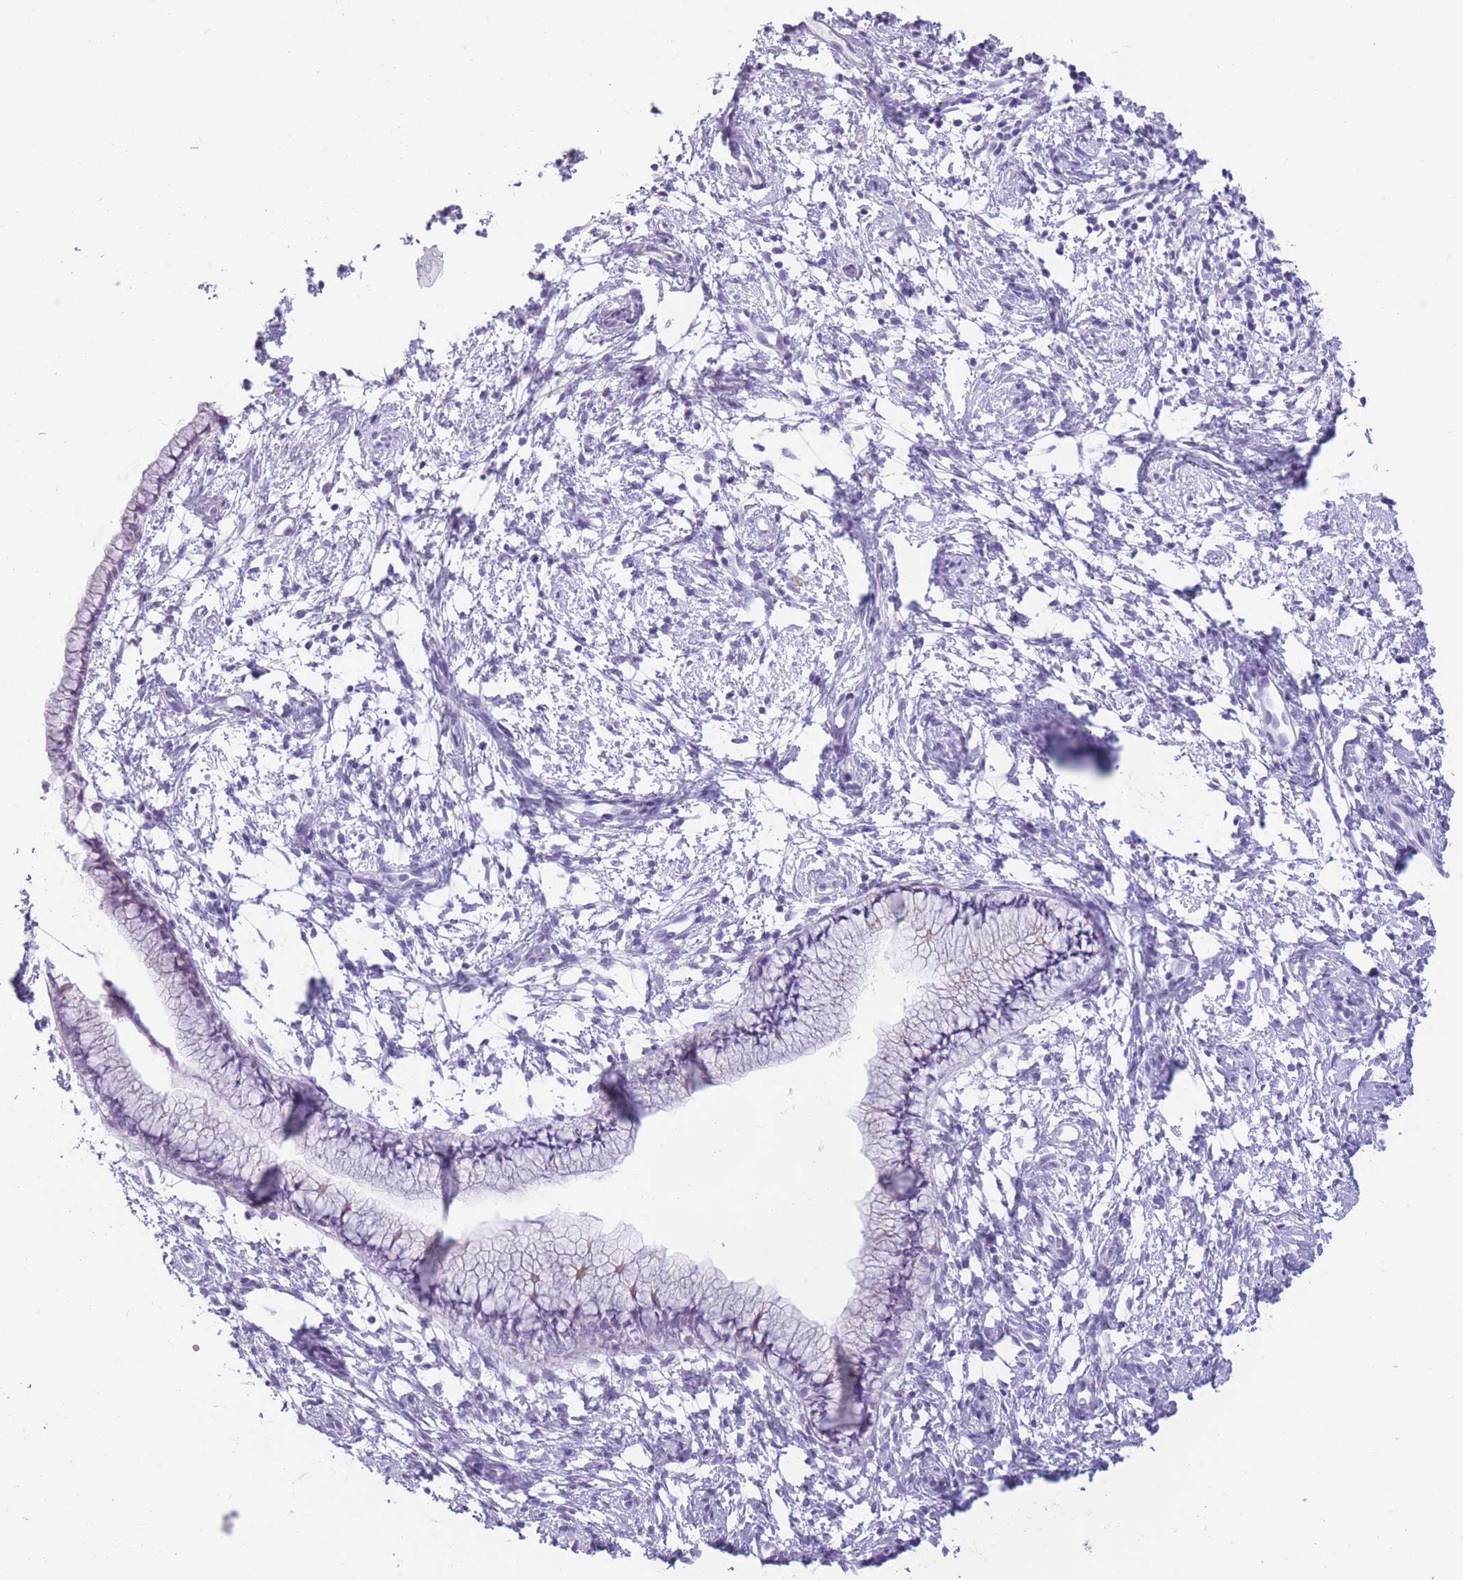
{"staining": {"intensity": "negative", "quantity": "none", "location": "none"}, "tissue": "cervix", "cell_type": "Glandular cells", "image_type": "normal", "snomed": [{"axis": "morphology", "description": "Normal tissue, NOS"}, {"axis": "topography", "description": "Cervix"}], "caption": "There is no significant expression in glandular cells of cervix. Nuclei are stained in blue.", "gene": "COL27A1", "patient": {"sex": "female", "age": 57}}